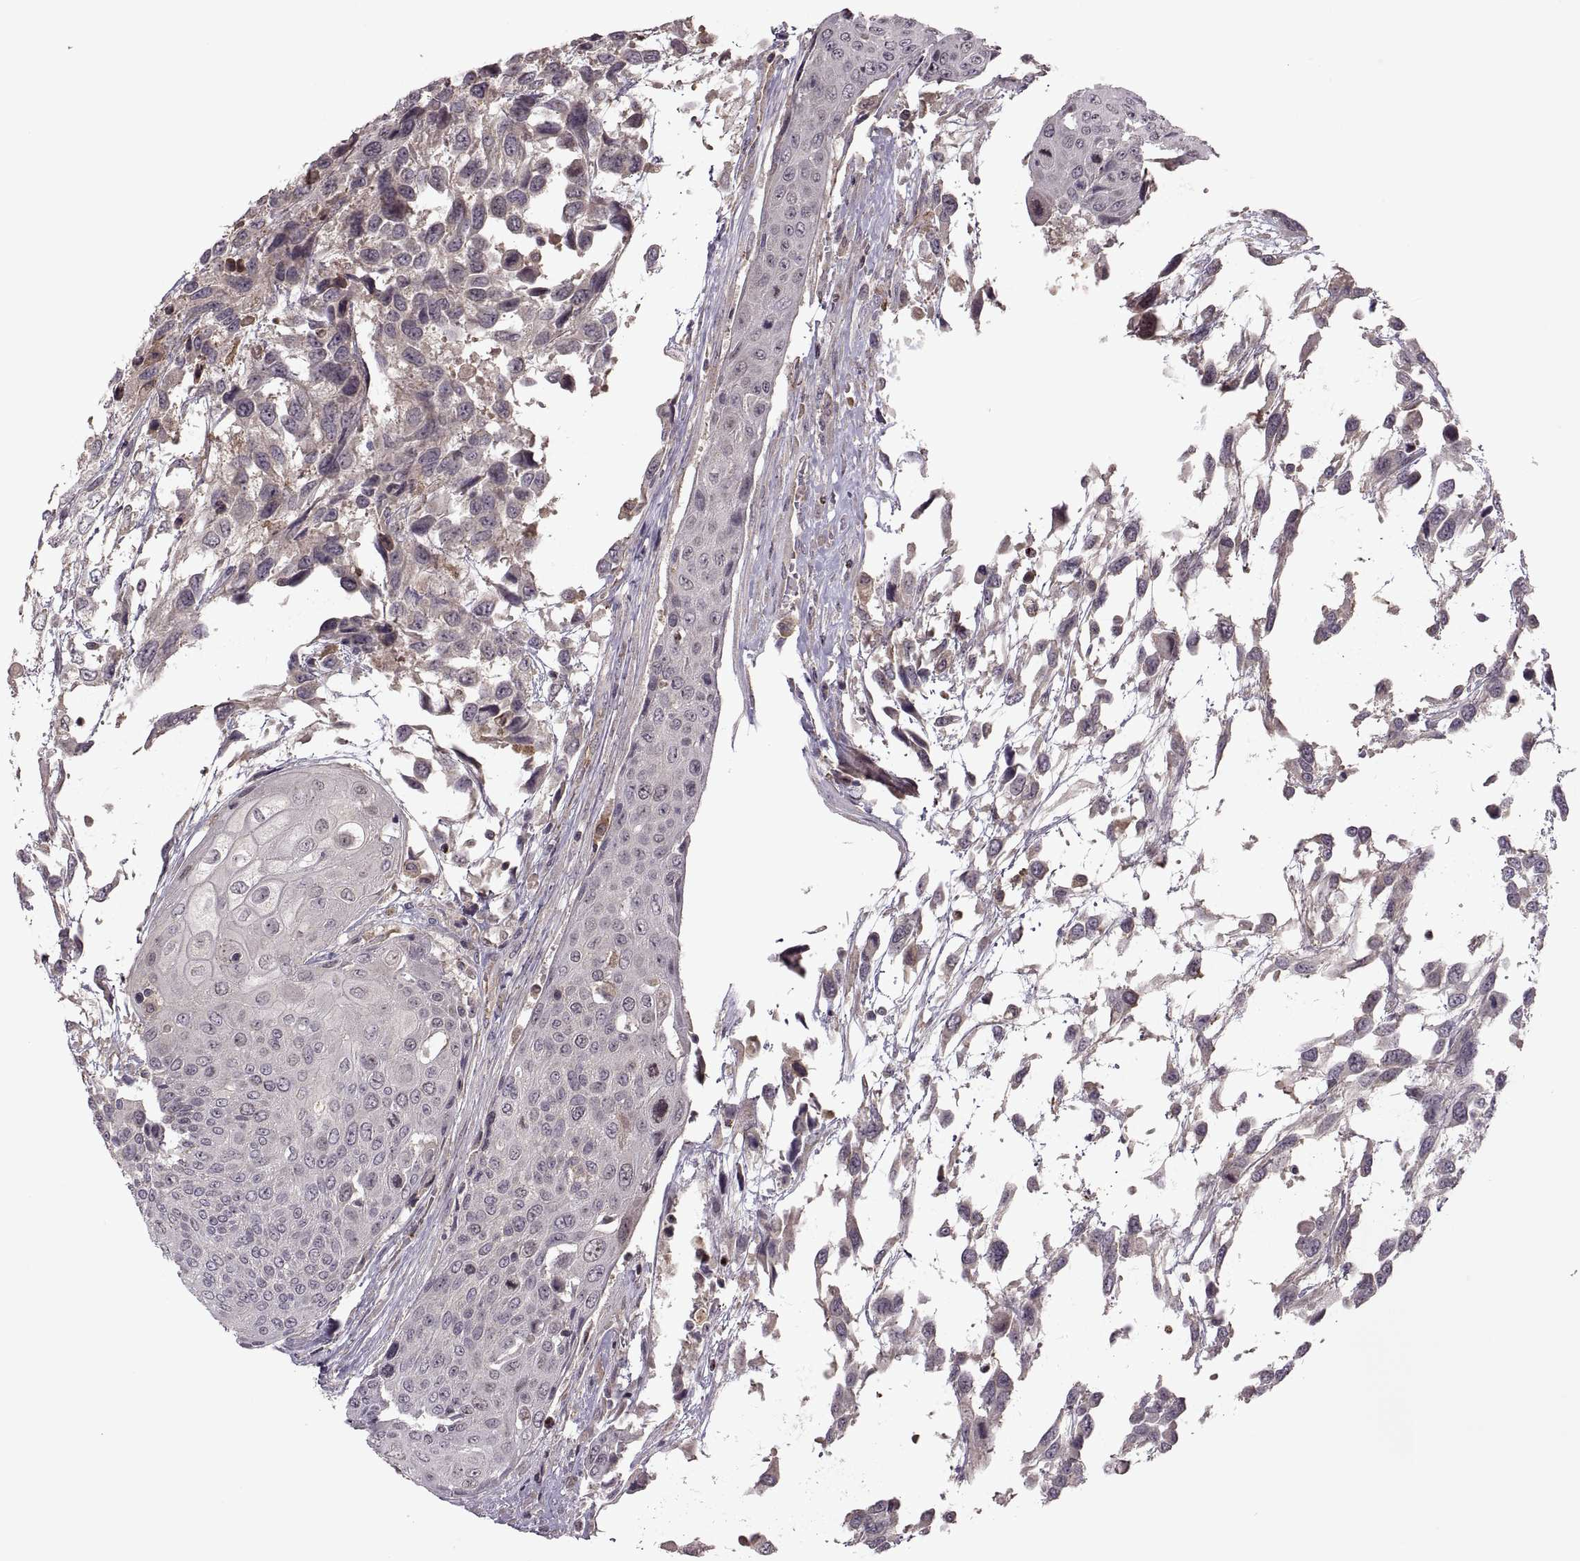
{"staining": {"intensity": "negative", "quantity": "none", "location": "none"}, "tissue": "urothelial cancer", "cell_type": "Tumor cells", "image_type": "cancer", "snomed": [{"axis": "morphology", "description": "Urothelial carcinoma, High grade"}, {"axis": "topography", "description": "Urinary bladder"}], "caption": "IHC micrograph of human urothelial carcinoma (high-grade) stained for a protein (brown), which displays no staining in tumor cells.", "gene": "PIERCE1", "patient": {"sex": "female", "age": 70}}